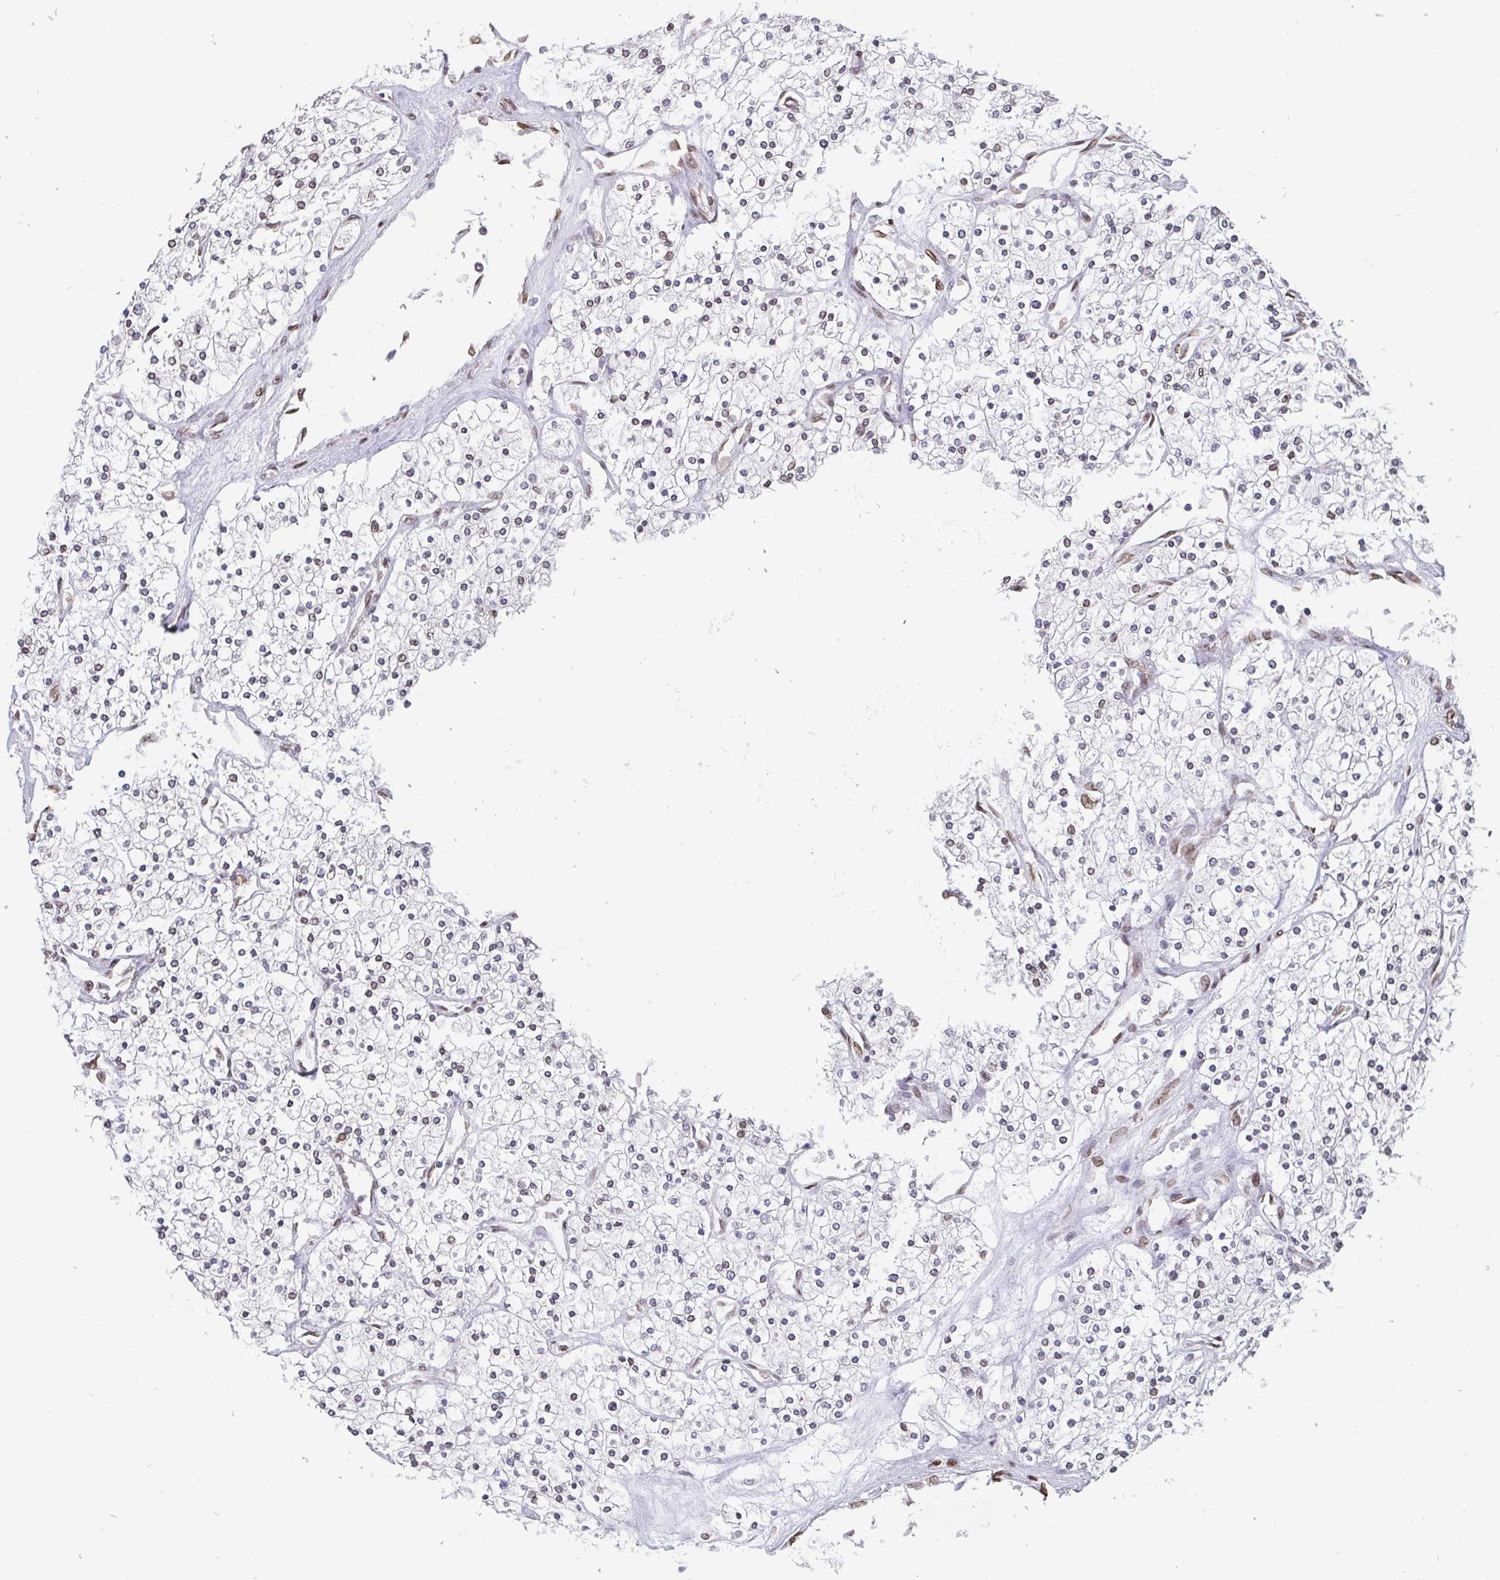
{"staining": {"intensity": "weak", "quantity": "<25%", "location": "nuclear"}, "tissue": "renal cancer", "cell_type": "Tumor cells", "image_type": "cancer", "snomed": [{"axis": "morphology", "description": "Adenocarcinoma, NOS"}, {"axis": "topography", "description": "Kidney"}], "caption": "Human renal cancer stained for a protein using immunohistochemistry displays no expression in tumor cells.", "gene": "EMD", "patient": {"sex": "male", "age": 80}}